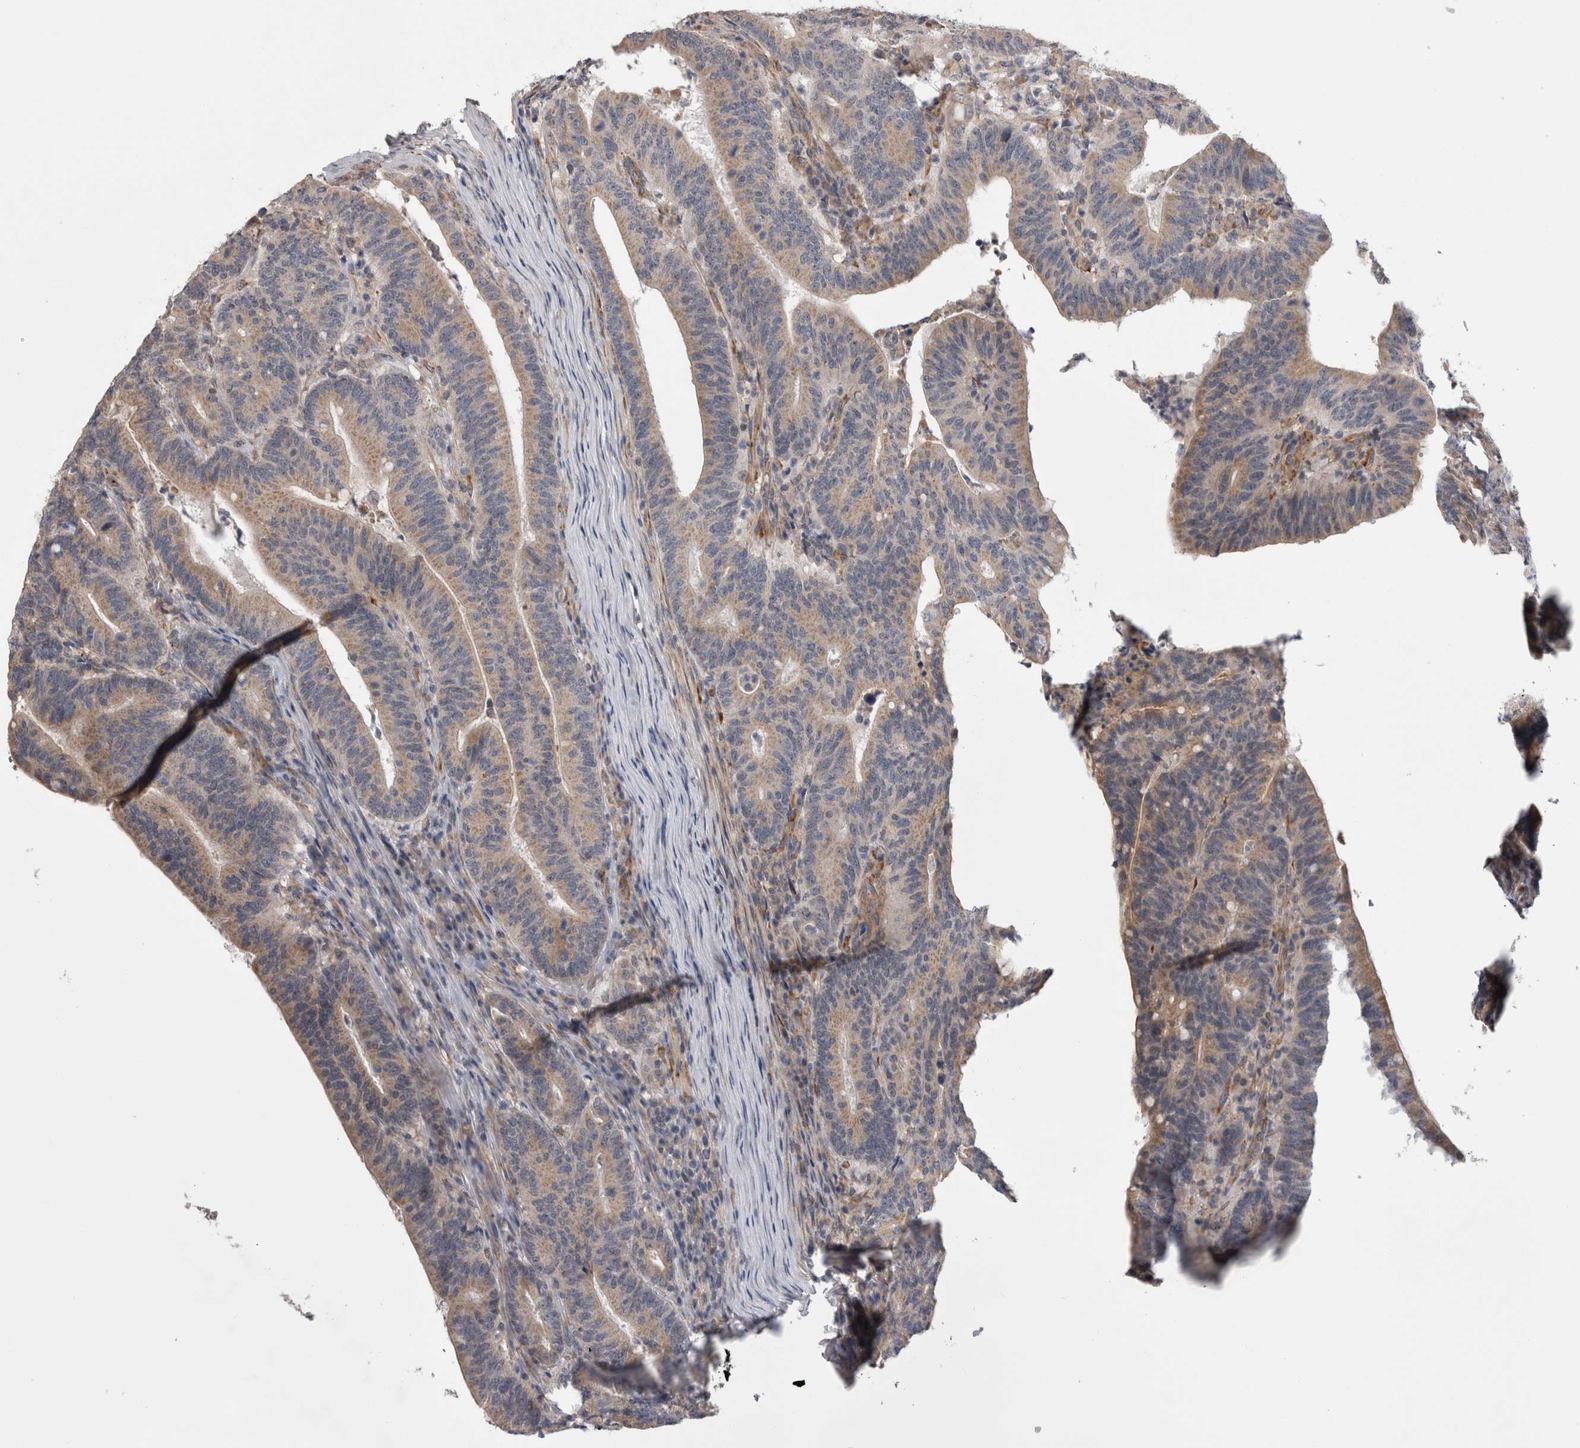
{"staining": {"intensity": "weak", "quantity": "25%-75%", "location": "cytoplasmic/membranous"}, "tissue": "colorectal cancer", "cell_type": "Tumor cells", "image_type": "cancer", "snomed": [{"axis": "morphology", "description": "Adenocarcinoma, NOS"}, {"axis": "topography", "description": "Colon"}], "caption": "Colorectal cancer tissue demonstrates weak cytoplasmic/membranous positivity in approximately 25%-75% of tumor cells", "gene": "ARHGAP29", "patient": {"sex": "female", "age": 66}}